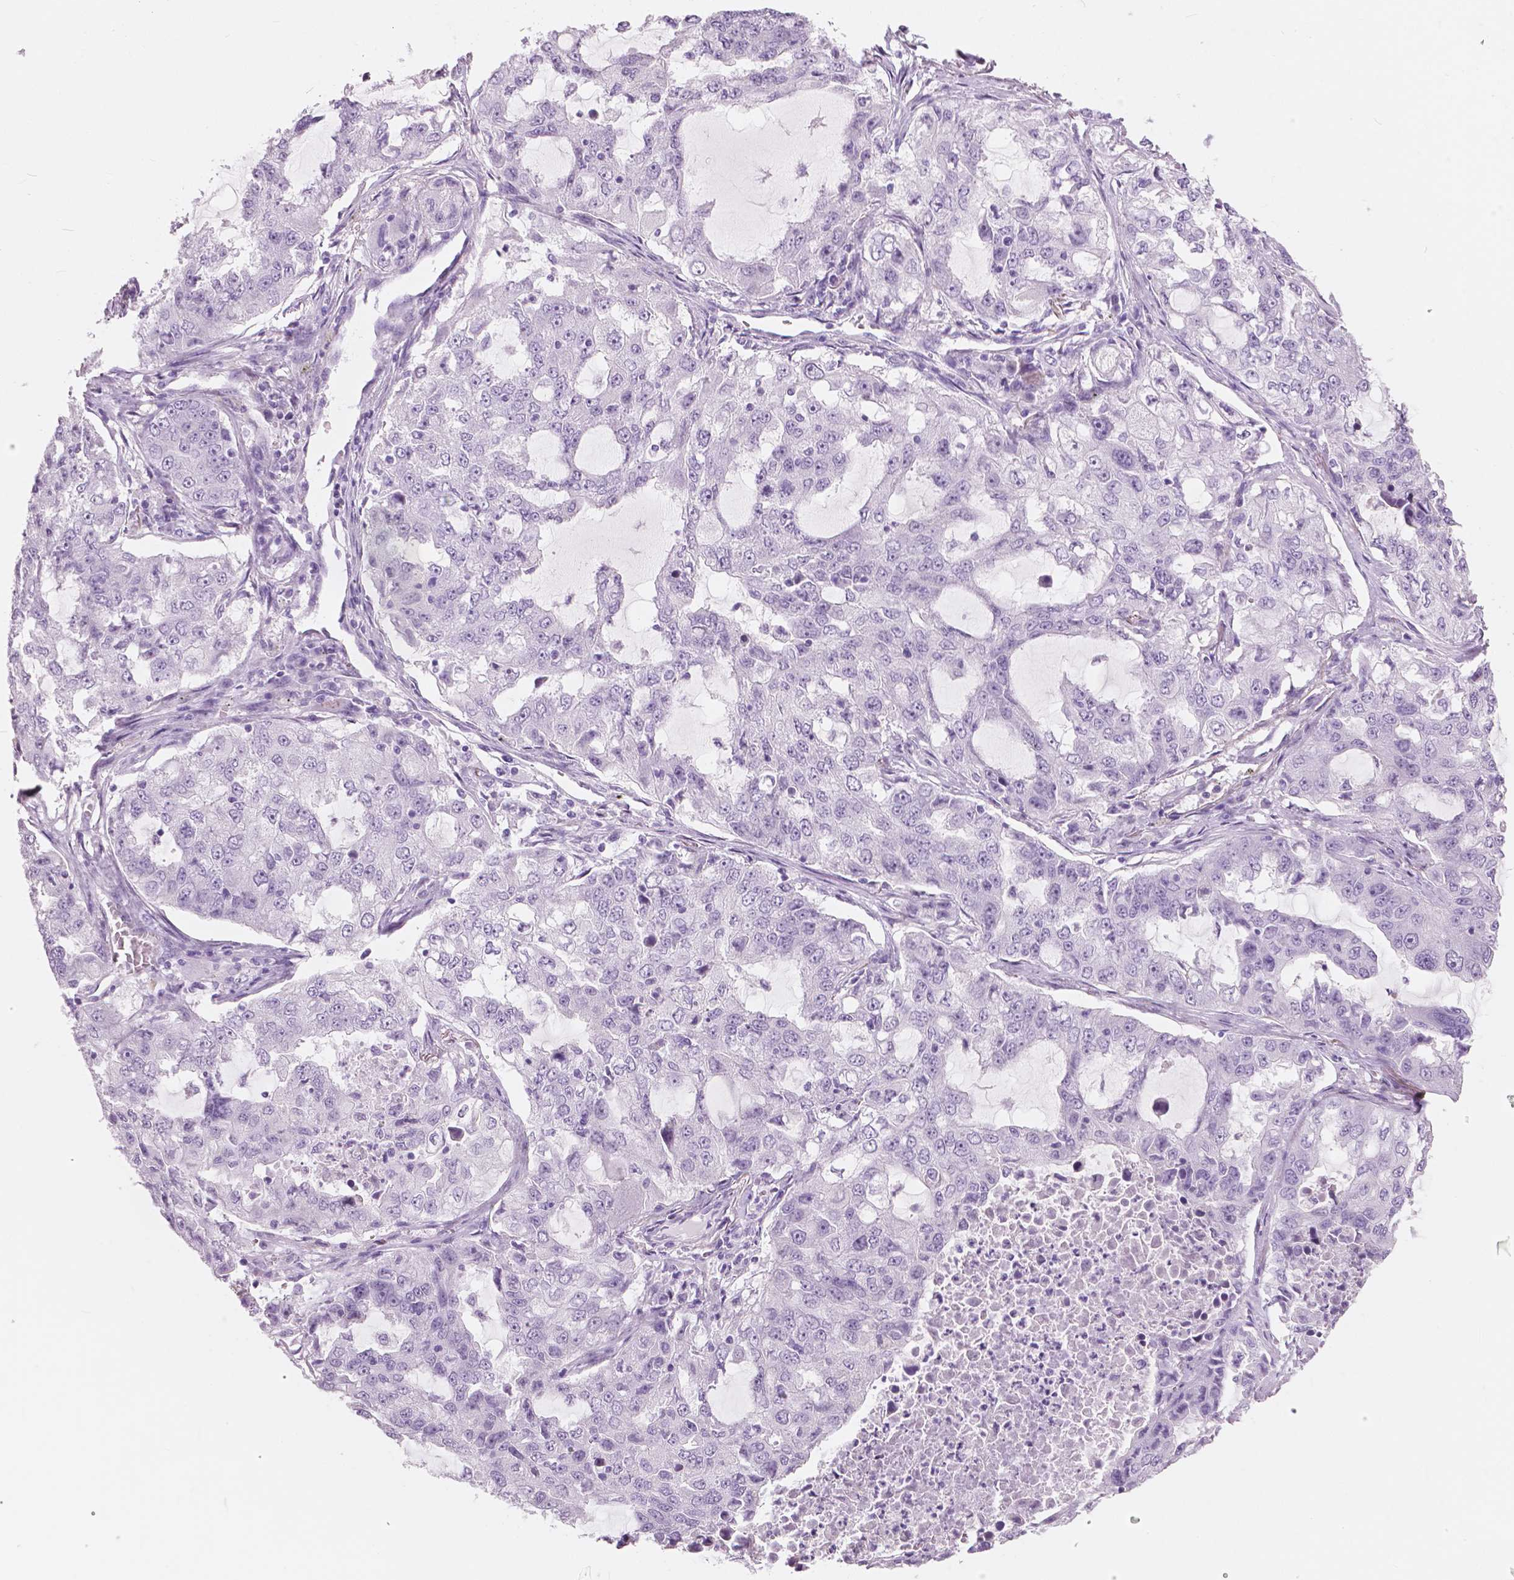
{"staining": {"intensity": "negative", "quantity": "none", "location": "none"}, "tissue": "lung cancer", "cell_type": "Tumor cells", "image_type": "cancer", "snomed": [{"axis": "morphology", "description": "Adenocarcinoma, NOS"}, {"axis": "topography", "description": "Lung"}], "caption": "Photomicrograph shows no protein staining in tumor cells of lung cancer (adenocarcinoma) tissue. The staining is performed using DAB brown chromogen with nuclei counter-stained in using hematoxylin.", "gene": "A4GNT", "patient": {"sex": "female", "age": 61}}